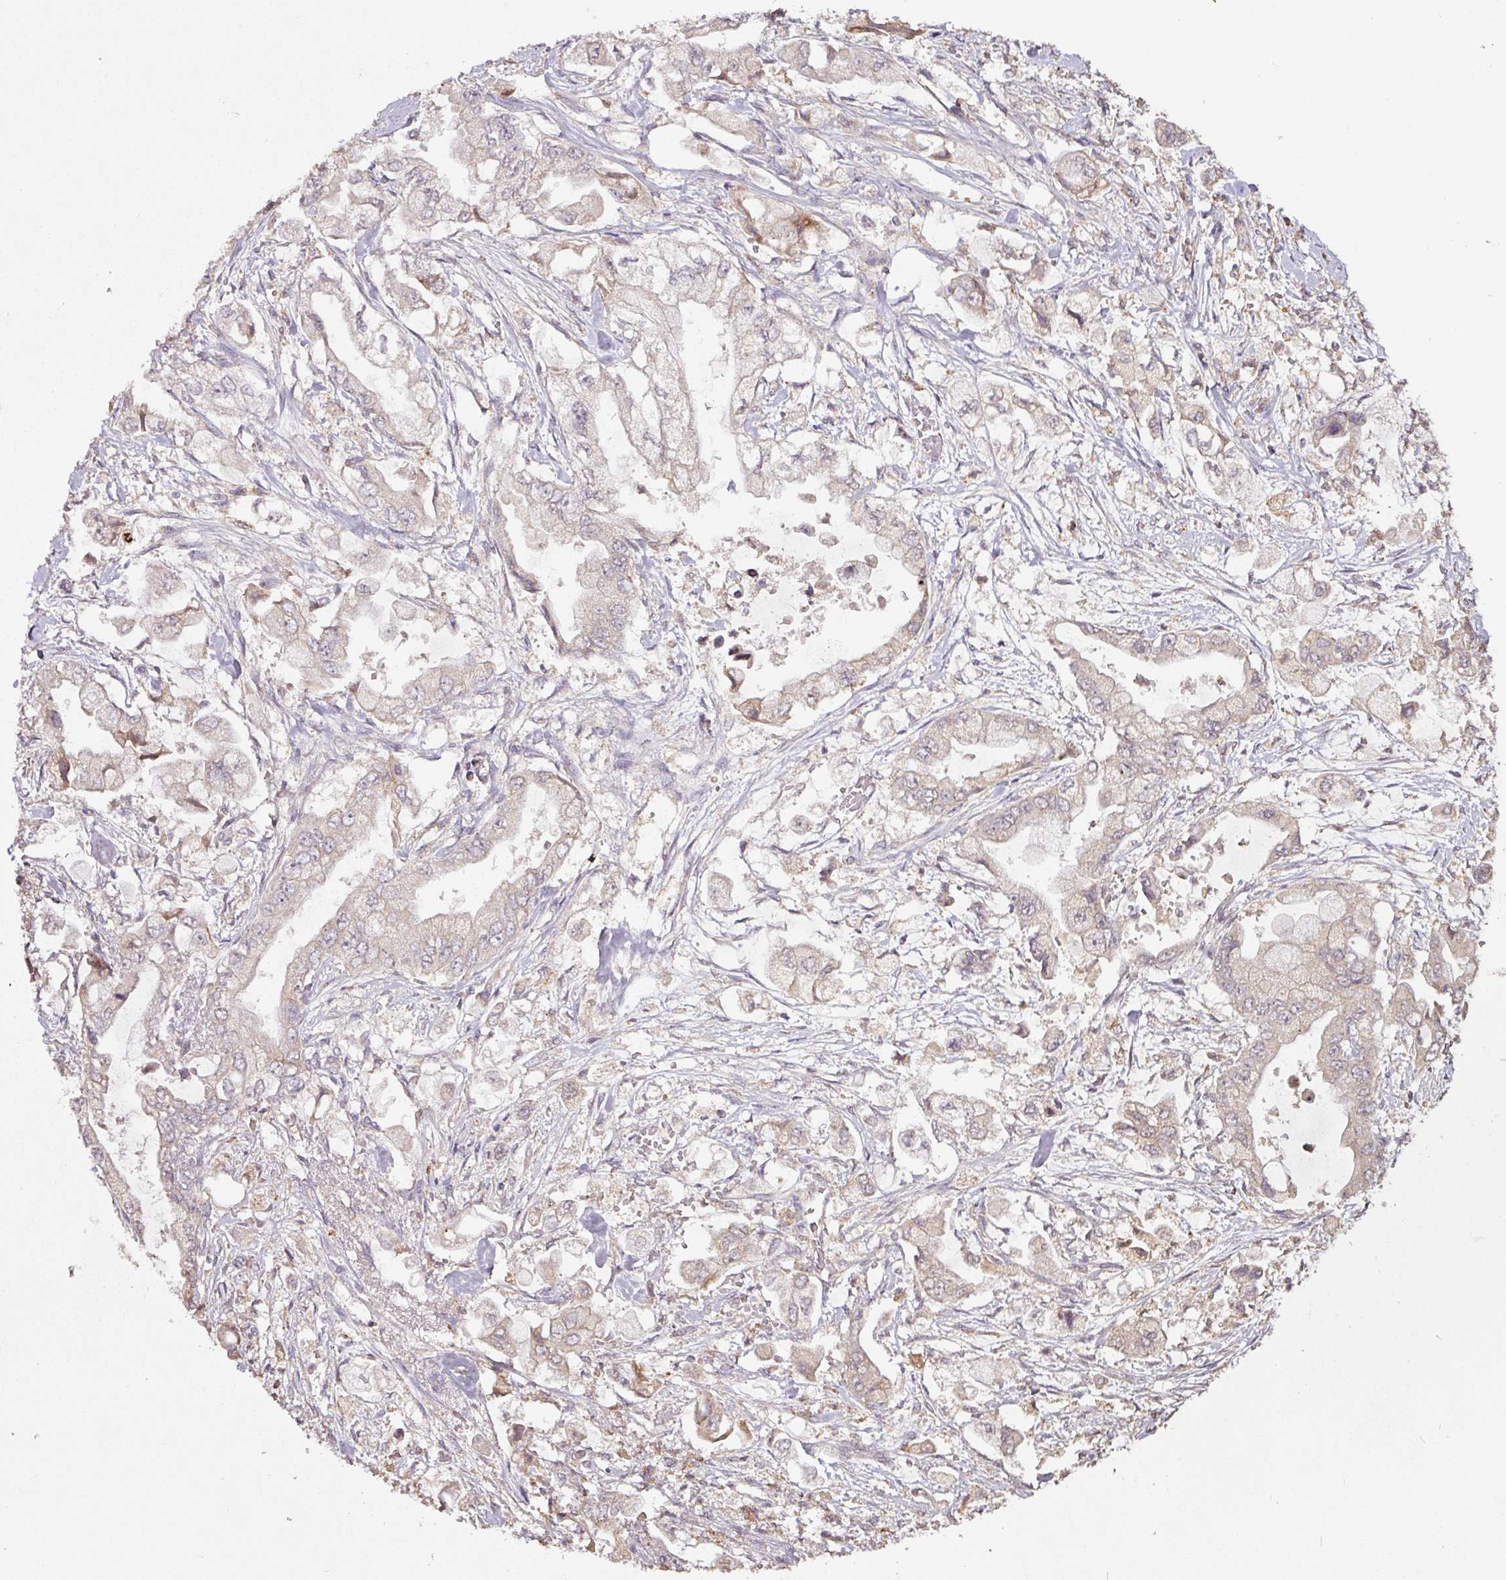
{"staining": {"intensity": "weak", "quantity": "<25%", "location": "cytoplasmic/membranous"}, "tissue": "stomach cancer", "cell_type": "Tumor cells", "image_type": "cancer", "snomed": [{"axis": "morphology", "description": "Adenocarcinoma, NOS"}, {"axis": "topography", "description": "Stomach"}], "caption": "The micrograph shows no significant staining in tumor cells of stomach cancer.", "gene": "RPL38", "patient": {"sex": "male", "age": 62}}